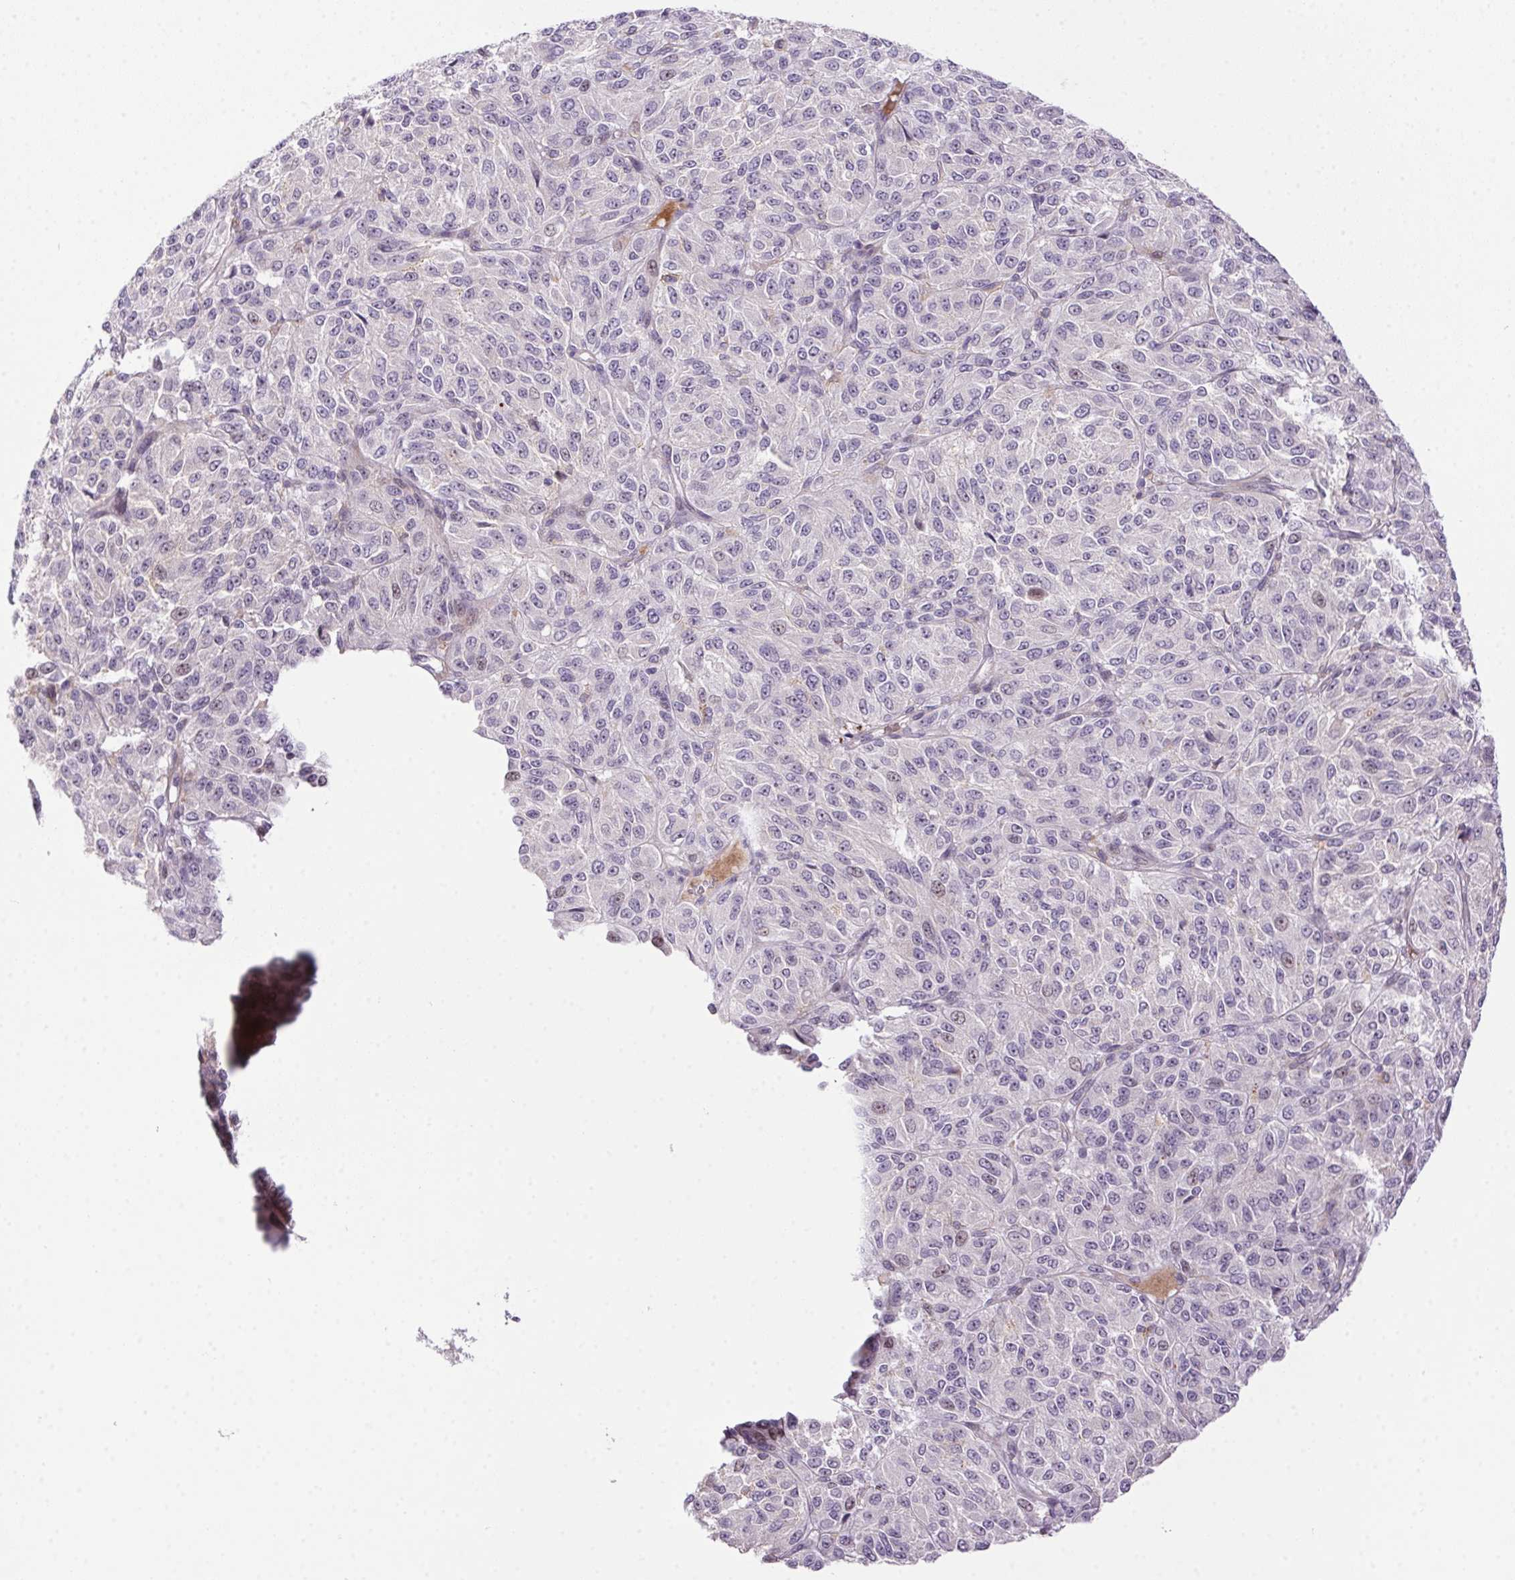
{"staining": {"intensity": "negative", "quantity": "none", "location": "none"}, "tissue": "melanoma", "cell_type": "Tumor cells", "image_type": "cancer", "snomed": [{"axis": "morphology", "description": "Malignant melanoma, Metastatic site"}, {"axis": "topography", "description": "Brain"}], "caption": "The immunohistochemistry (IHC) histopathology image has no significant staining in tumor cells of malignant melanoma (metastatic site) tissue. (Stains: DAB (3,3'-diaminobenzidine) IHC with hematoxylin counter stain, Microscopy: brightfield microscopy at high magnification).", "gene": "LRRTM1", "patient": {"sex": "female", "age": 56}}